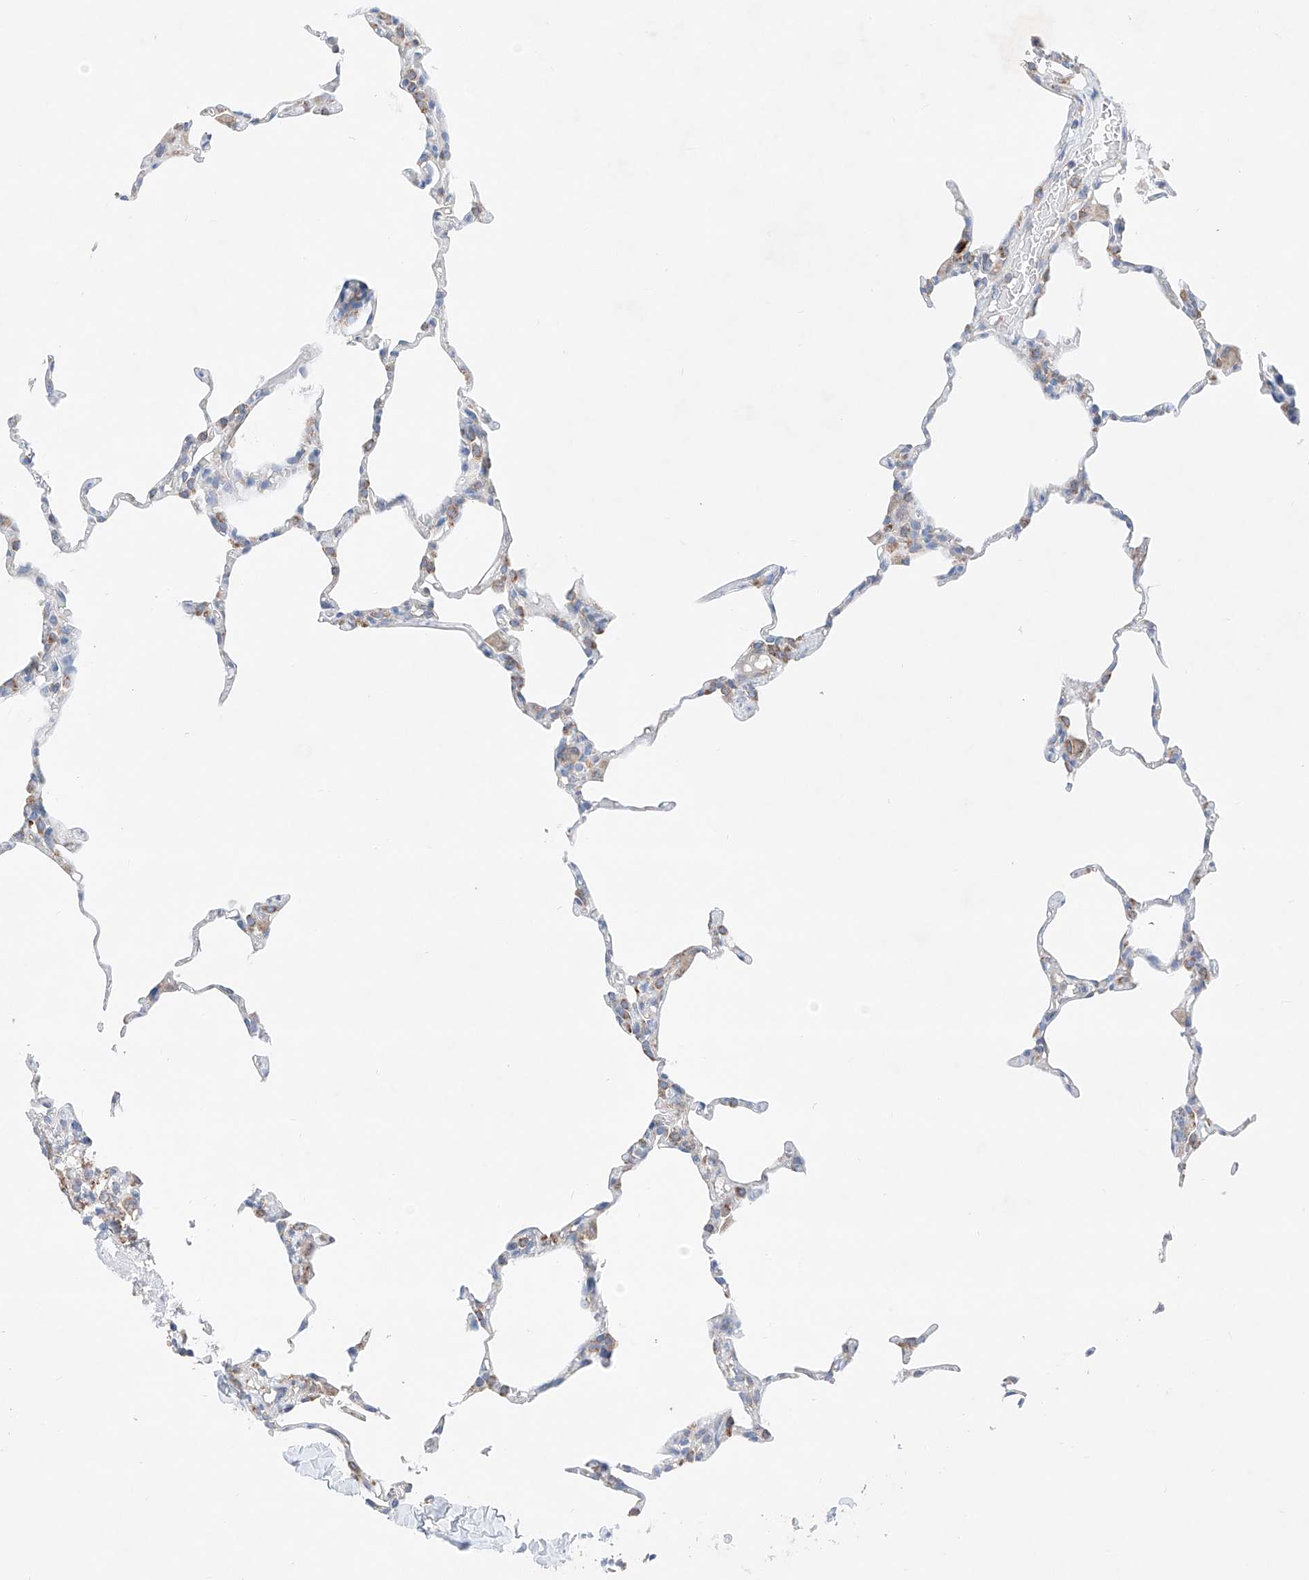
{"staining": {"intensity": "negative", "quantity": "none", "location": "none"}, "tissue": "lung", "cell_type": "Alveolar cells", "image_type": "normal", "snomed": [{"axis": "morphology", "description": "Normal tissue, NOS"}, {"axis": "topography", "description": "Lung"}], "caption": "This is a image of immunohistochemistry staining of benign lung, which shows no expression in alveolar cells. (DAB immunohistochemistry, high magnification).", "gene": "CRELD1", "patient": {"sex": "male", "age": 20}}